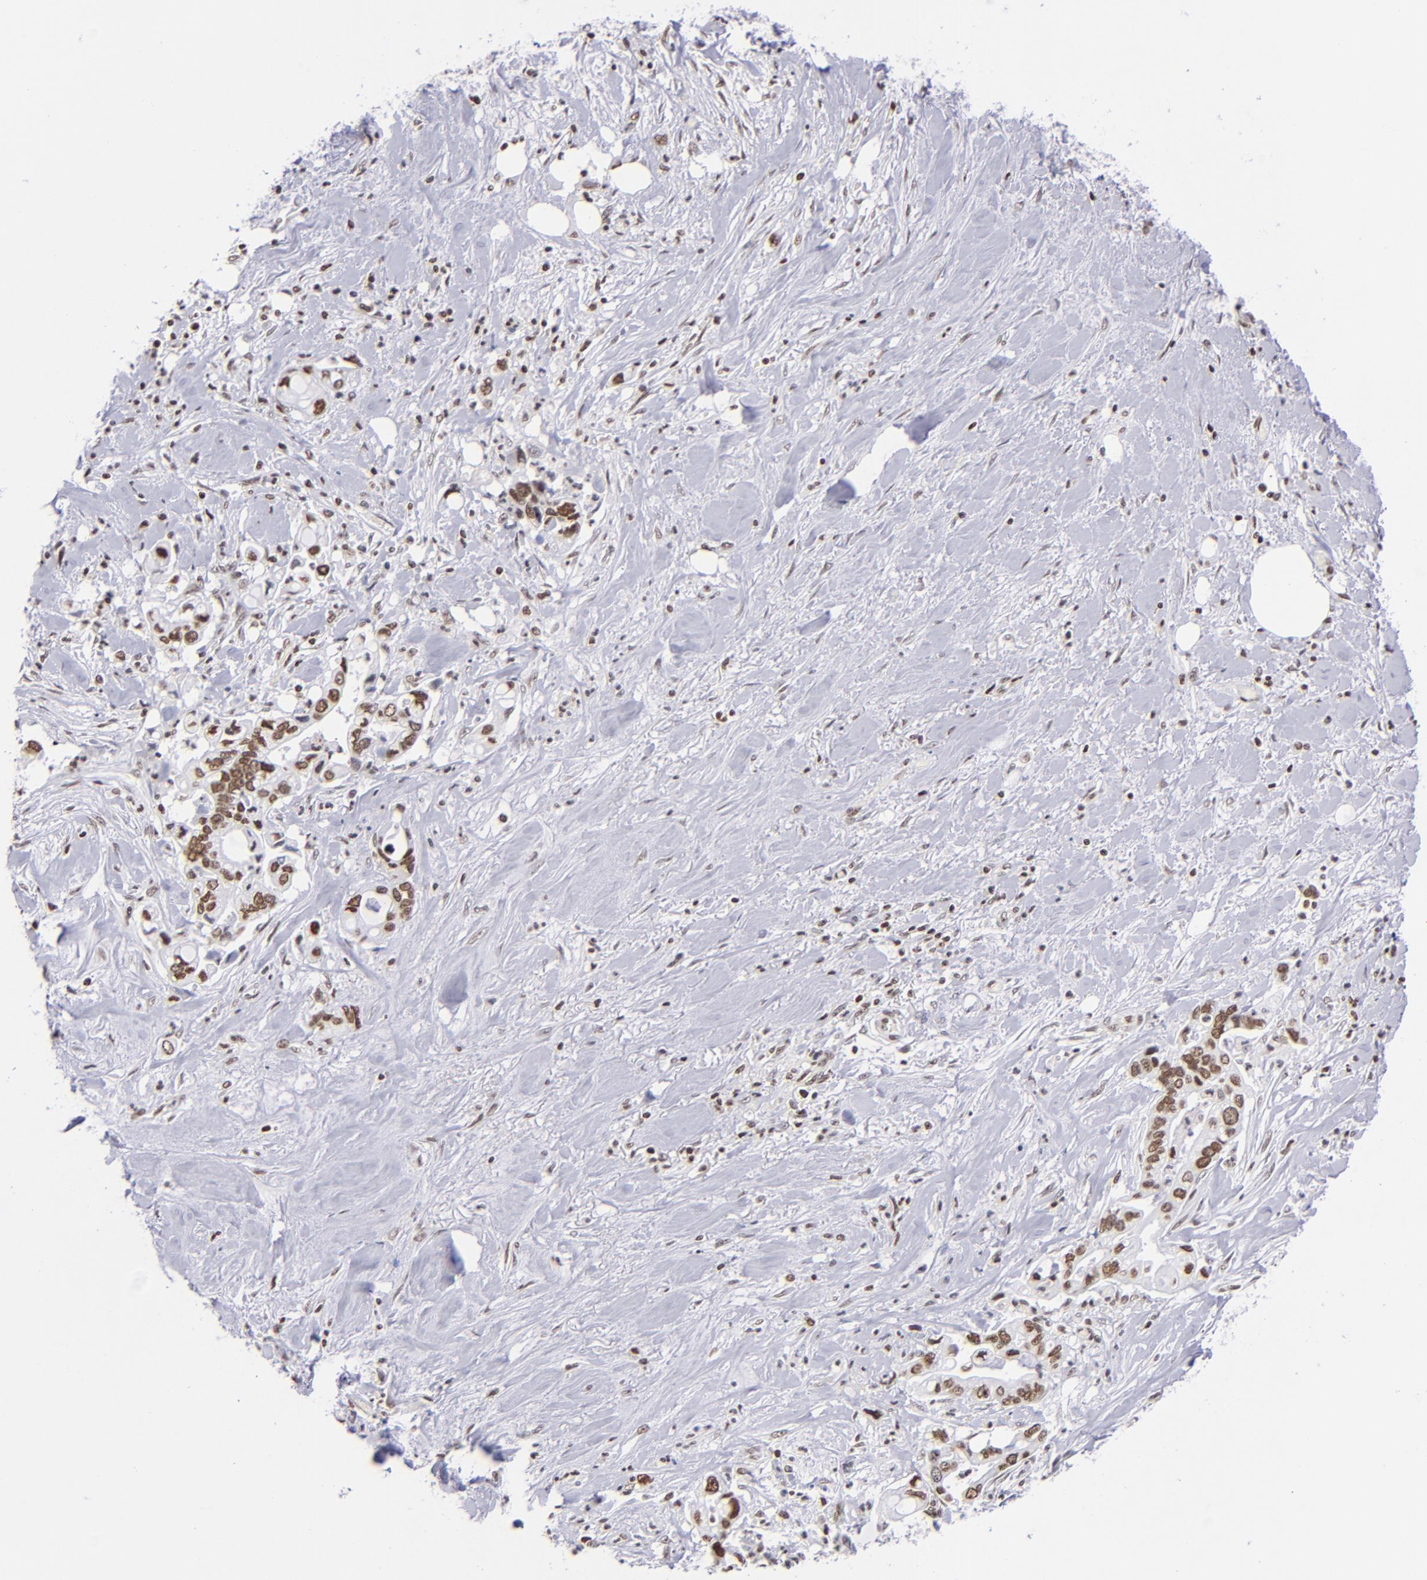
{"staining": {"intensity": "strong", "quantity": ">75%", "location": "nuclear"}, "tissue": "pancreatic cancer", "cell_type": "Tumor cells", "image_type": "cancer", "snomed": [{"axis": "morphology", "description": "Adenocarcinoma, NOS"}, {"axis": "topography", "description": "Pancreas"}], "caption": "Adenocarcinoma (pancreatic) was stained to show a protein in brown. There is high levels of strong nuclear staining in approximately >75% of tumor cells. The staining was performed using DAB to visualize the protein expression in brown, while the nuclei were stained in blue with hematoxylin (Magnification: 20x).", "gene": "IFI16", "patient": {"sex": "male", "age": 70}}